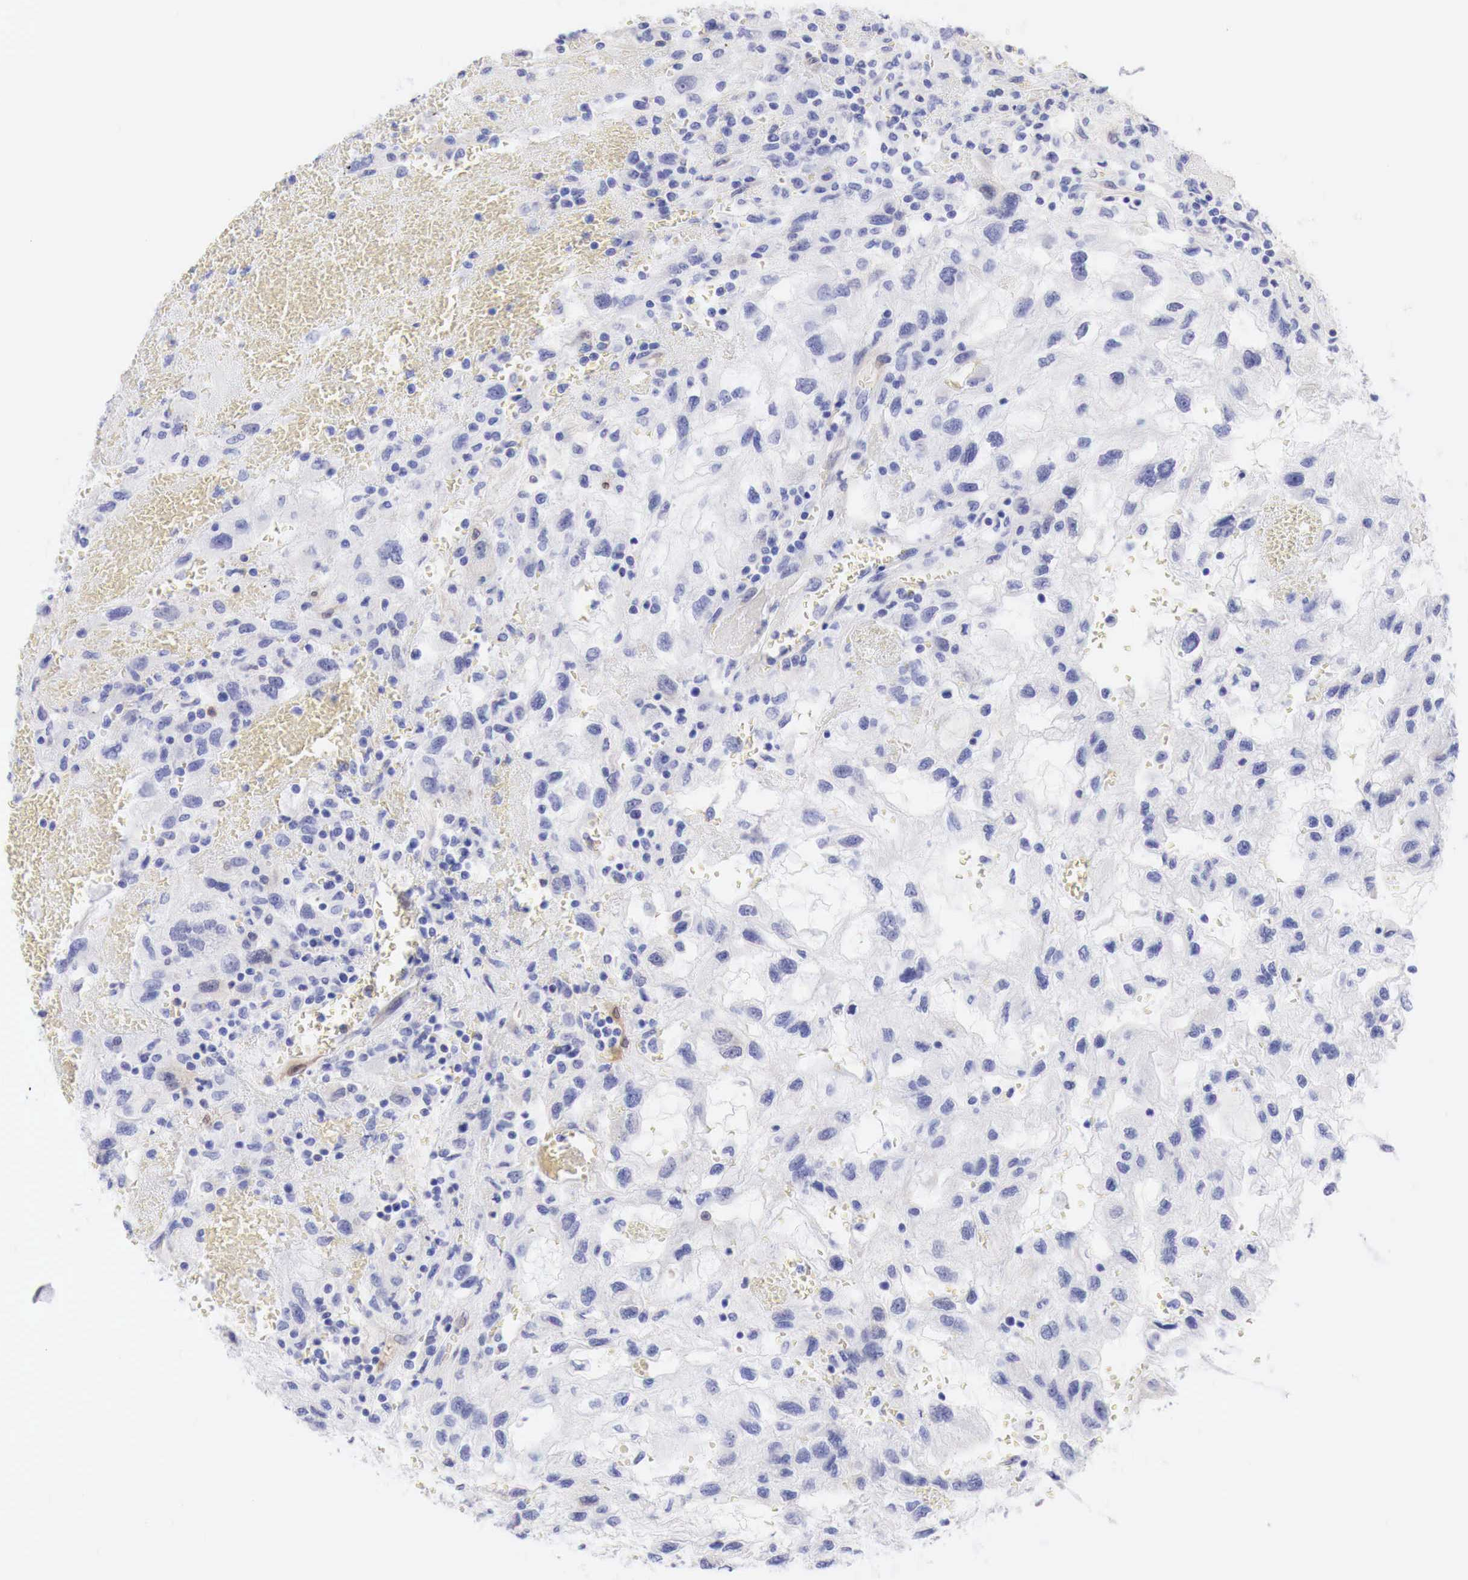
{"staining": {"intensity": "negative", "quantity": "none", "location": "none"}, "tissue": "renal cancer", "cell_type": "Tumor cells", "image_type": "cancer", "snomed": [{"axis": "morphology", "description": "Normal tissue, NOS"}, {"axis": "morphology", "description": "Adenocarcinoma, NOS"}, {"axis": "topography", "description": "Kidney"}], "caption": "This image is of renal cancer (adenocarcinoma) stained with IHC to label a protein in brown with the nuclei are counter-stained blue. There is no staining in tumor cells.", "gene": "CDKN2A", "patient": {"sex": "male", "age": 71}}